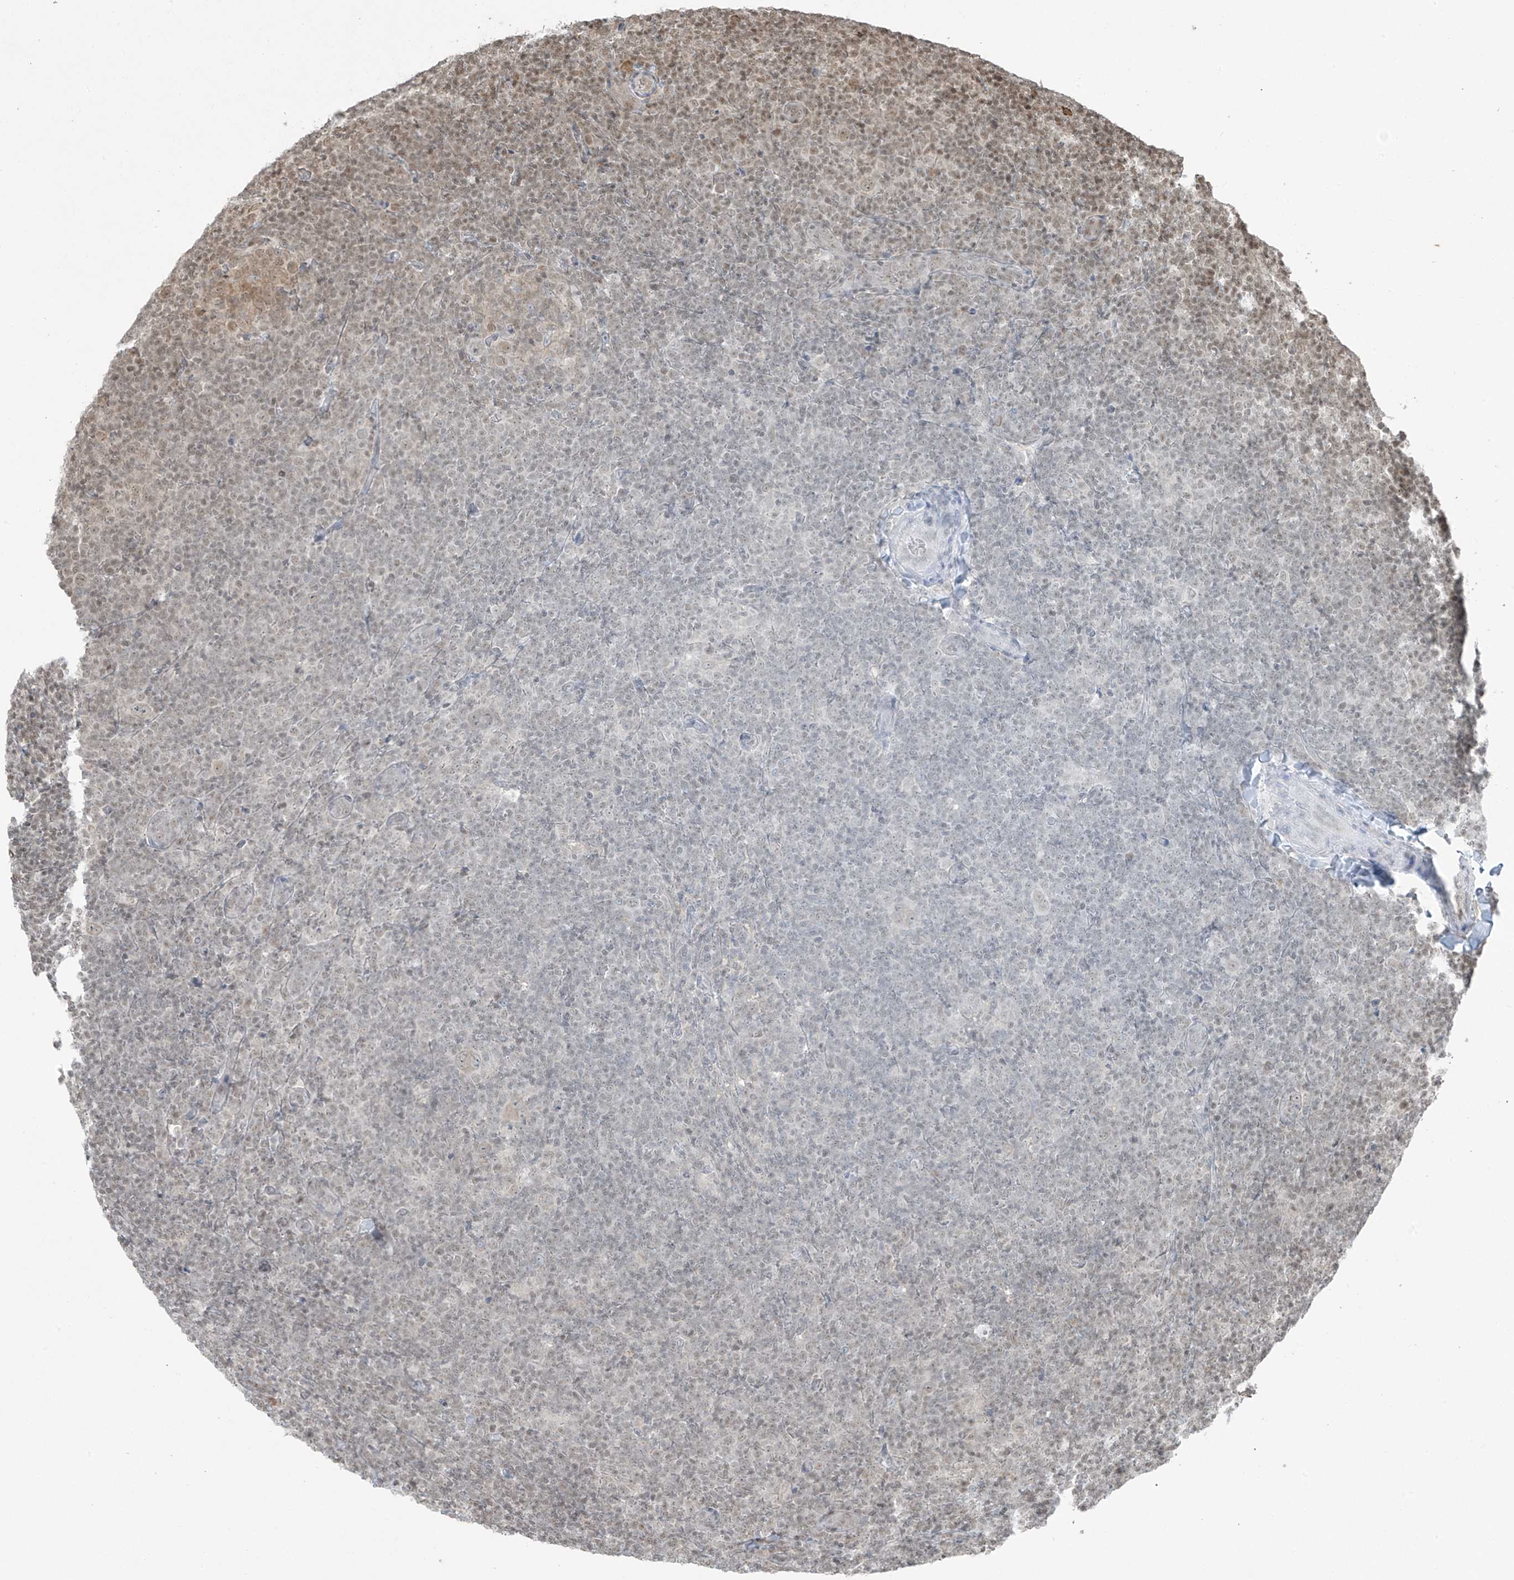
{"staining": {"intensity": "moderate", "quantity": ">75%", "location": "cytoplasmic/membranous"}, "tissue": "lymphoma", "cell_type": "Tumor cells", "image_type": "cancer", "snomed": [{"axis": "morphology", "description": "Hodgkin's disease, NOS"}, {"axis": "topography", "description": "Lymph node"}], "caption": "Tumor cells display medium levels of moderate cytoplasmic/membranous expression in about >75% of cells in Hodgkin's disease.", "gene": "TTC22", "patient": {"sex": "female", "age": 57}}